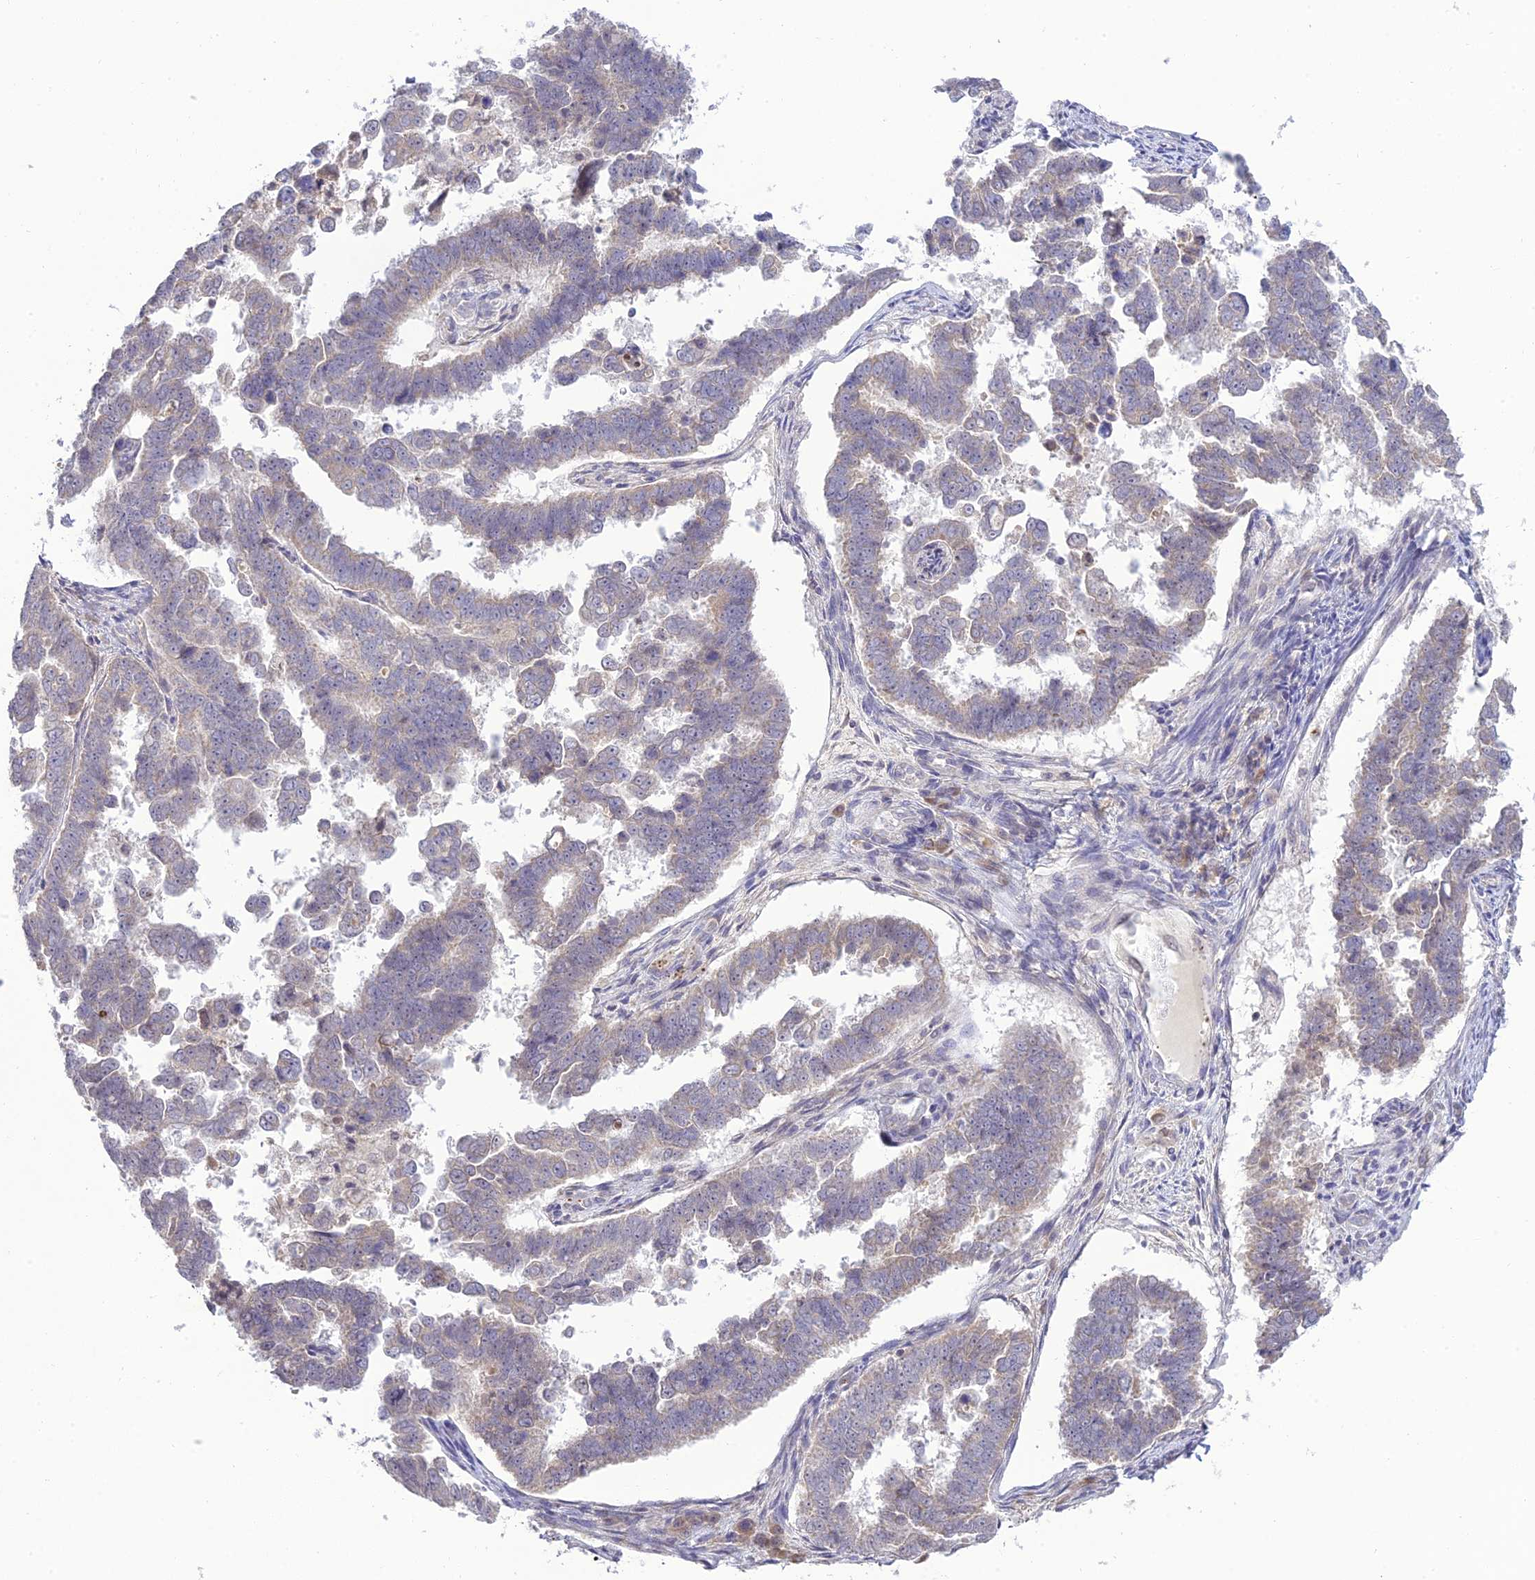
{"staining": {"intensity": "weak", "quantity": "<25%", "location": "cytoplasmic/membranous"}, "tissue": "endometrial cancer", "cell_type": "Tumor cells", "image_type": "cancer", "snomed": [{"axis": "morphology", "description": "Adenocarcinoma, NOS"}, {"axis": "topography", "description": "Endometrium"}], "caption": "IHC micrograph of human adenocarcinoma (endometrial) stained for a protein (brown), which reveals no expression in tumor cells.", "gene": "TMEM40", "patient": {"sex": "female", "age": 75}}